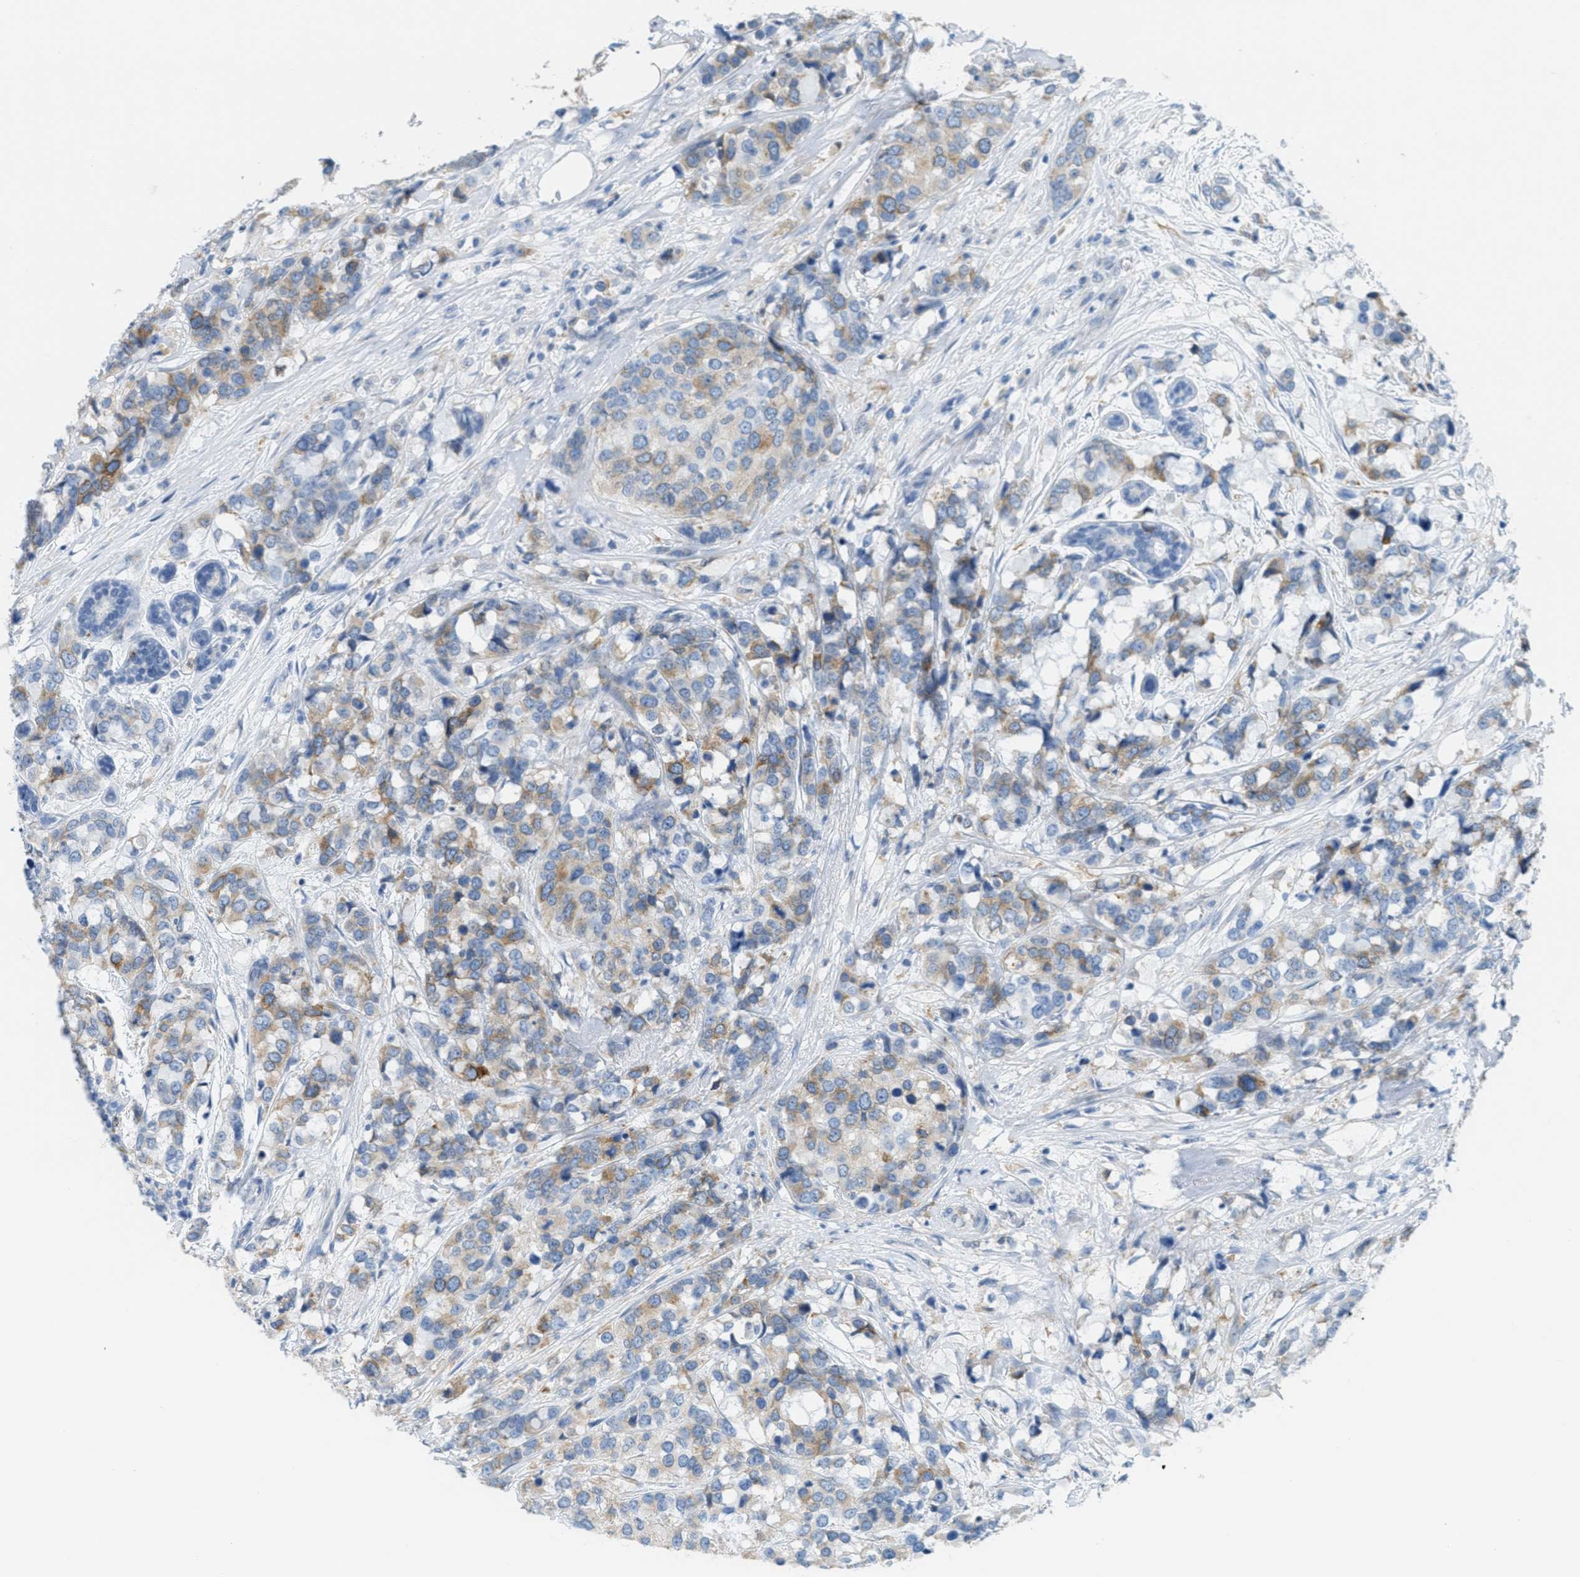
{"staining": {"intensity": "moderate", "quantity": "25%-75%", "location": "cytoplasmic/membranous"}, "tissue": "breast cancer", "cell_type": "Tumor cells", "image_type": "cancer", "snomed": [{"axis": "morphology", "description": "Lobular carcinoma"}, {"axis": "topography", "description": "Breast"}], "caption": "Breast lobular carcinoma stained with a protein marker exhibits moderate staining in tumor cells.", "gene": "TEX264", "patient": {"sex": "female", "age": 59}}